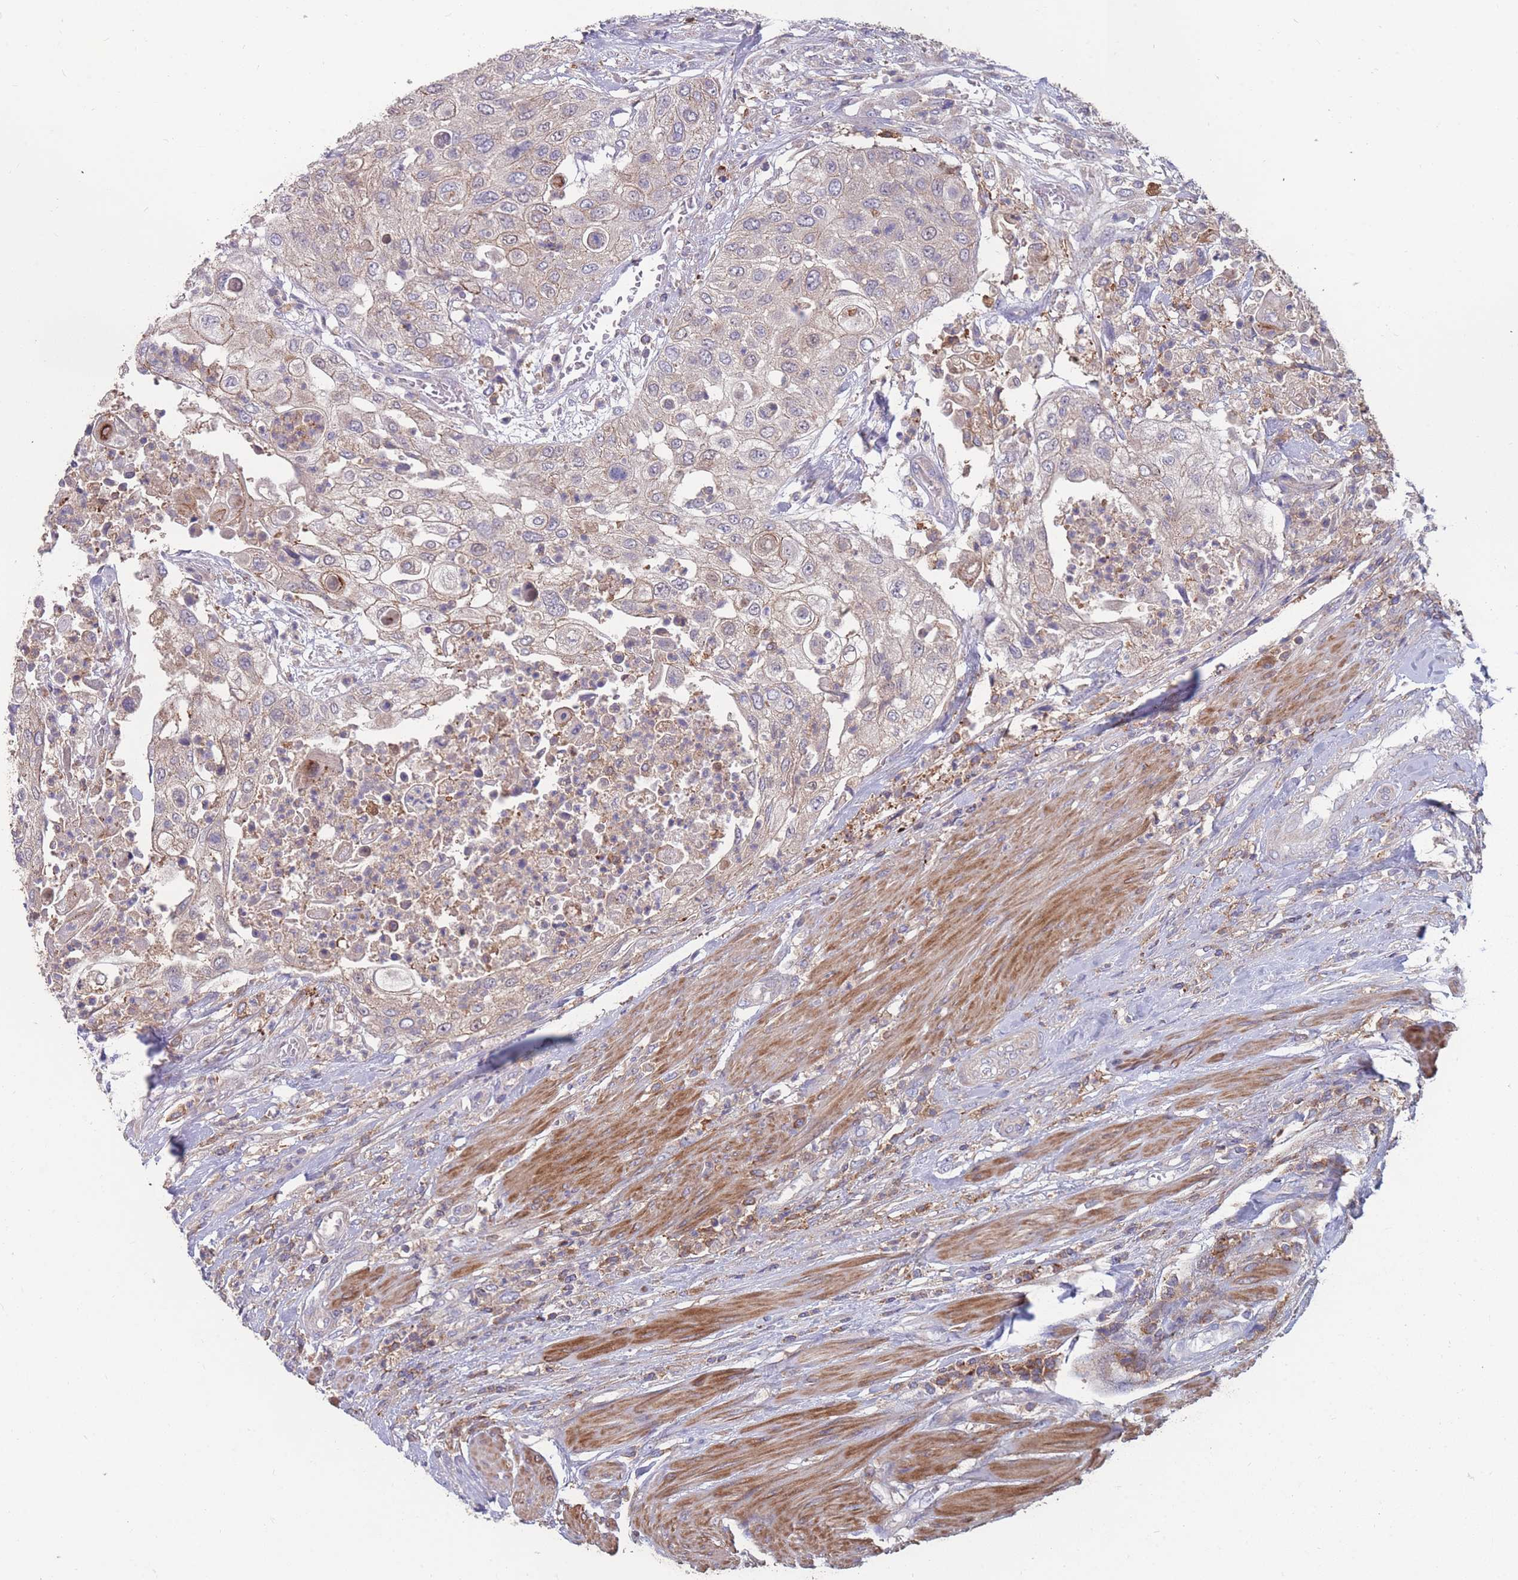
{"staining": {"intensity": "weak", "quantity": "<25%", "location": "cytoplasmic/membranous"}, "tissue": "urothelial cancer", "cell_type": "Tumor cells", "image_type": "cancer", "snomed": [{"axis": "morphology", "description": "Urothelial carcinoma, High grade"}, {"axis": "topography", "description": "Urinary bladder"}], "caption": "This is an IHC photomicrograph of urothelial cancer. There is no positivity in tumor cells.", "gene": "CD33", "patient": {"sex": "female", "age": 79}}